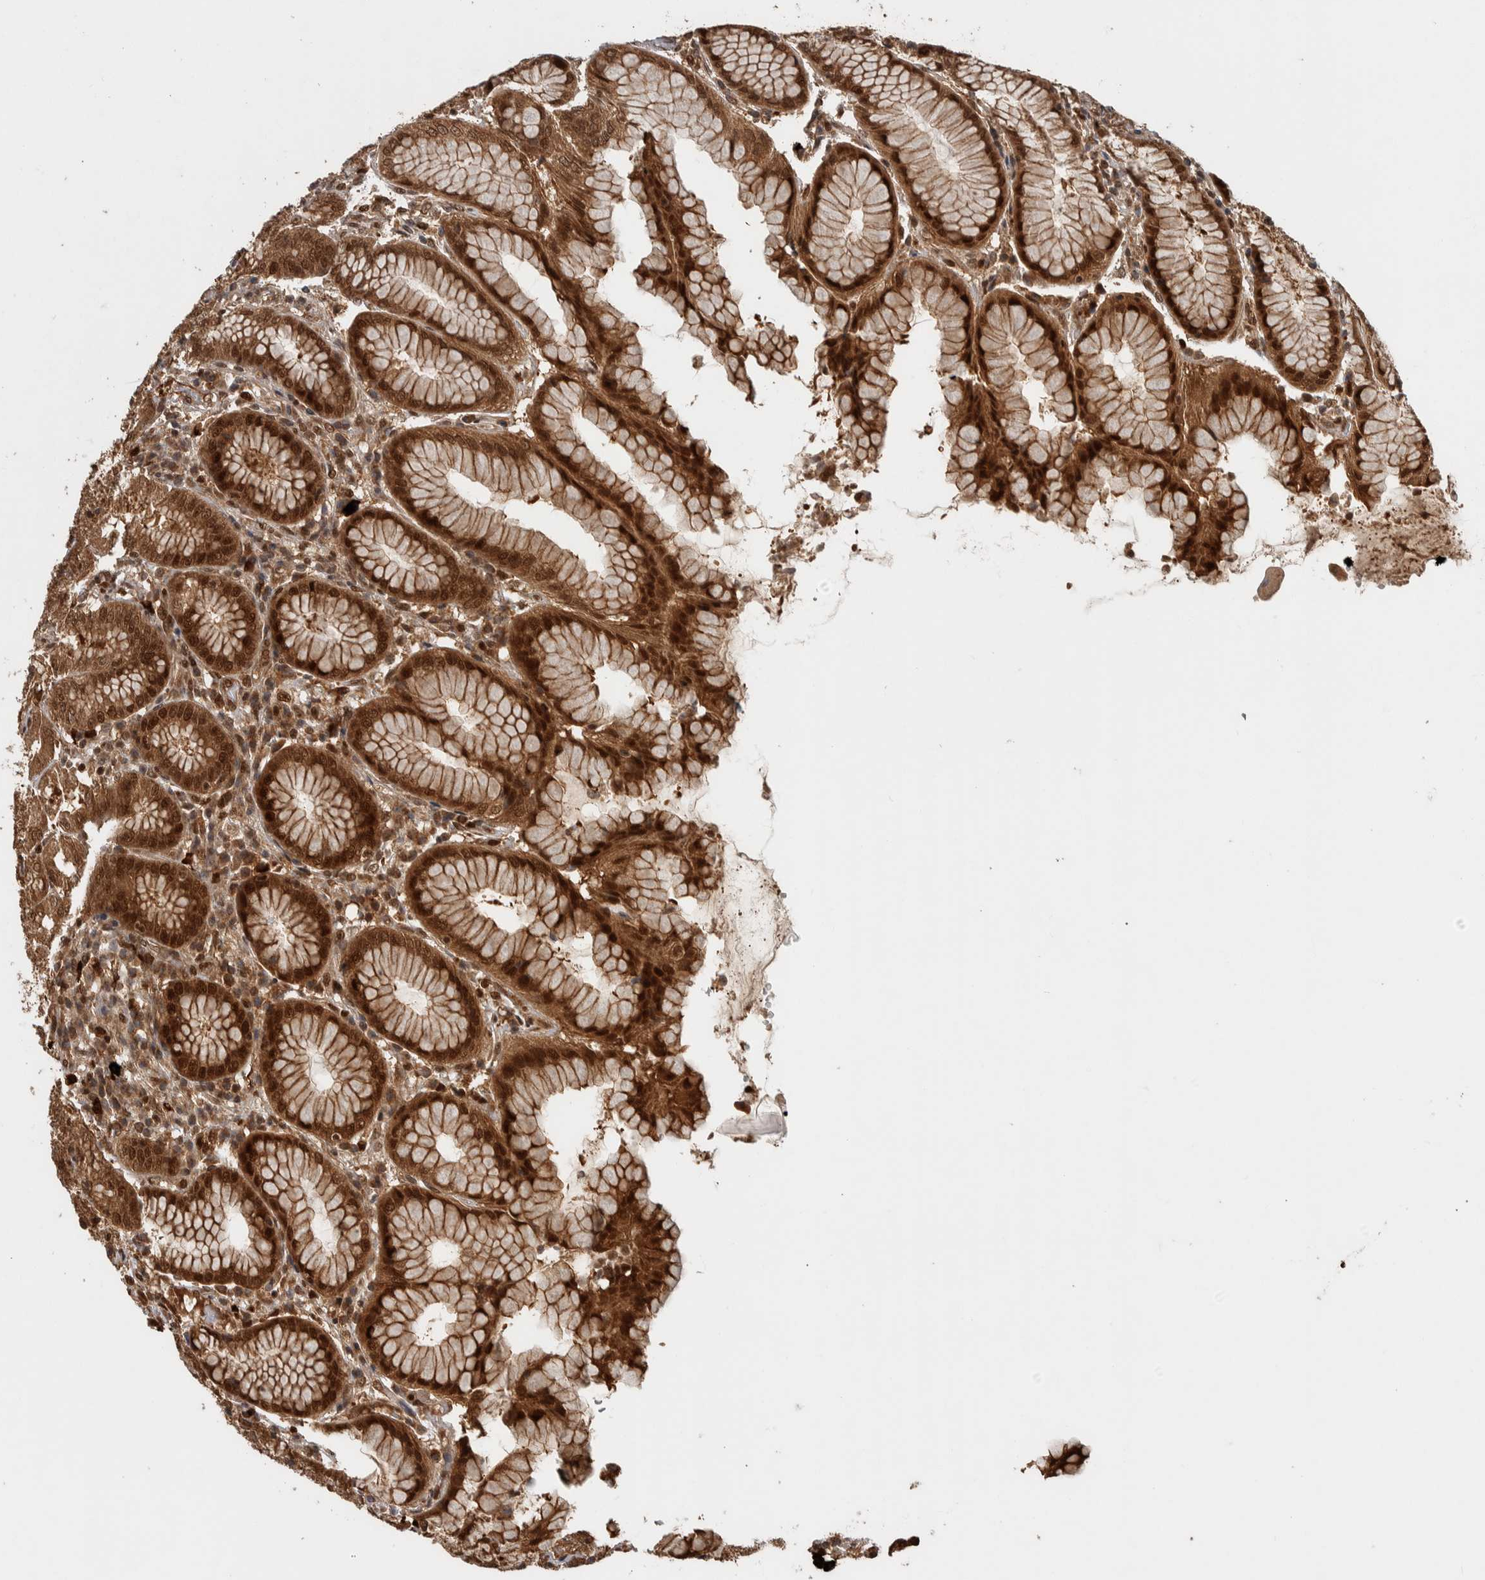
{"staining": {"intensity": "strong", "quantity": ">75%", "location": "cytoplasmic/membranous,nuclear"}, "tissue": "stomach", "cell_type": "Glandular cells", "image_type": "normal", "snomed": [{"axis": "morphology", "description": "Normal tissue, NOS"}, {"axis": "topography", "description": "Stomach"}, {"axis": "topography", "description": "Stomach, lower"}], "caption": "The immunohistochemical stain labels strong cytoplasmic/membranous,nuclear staining in glandular cells of benign stomach. The staining was performed using DAB to visualize the protein expression in brown, while the nuclei were stained in blue with hematoxylin (Magnification: 20x).", "gene": "RPS6KA4", "patient": {"sex": "female", "age": 56}}